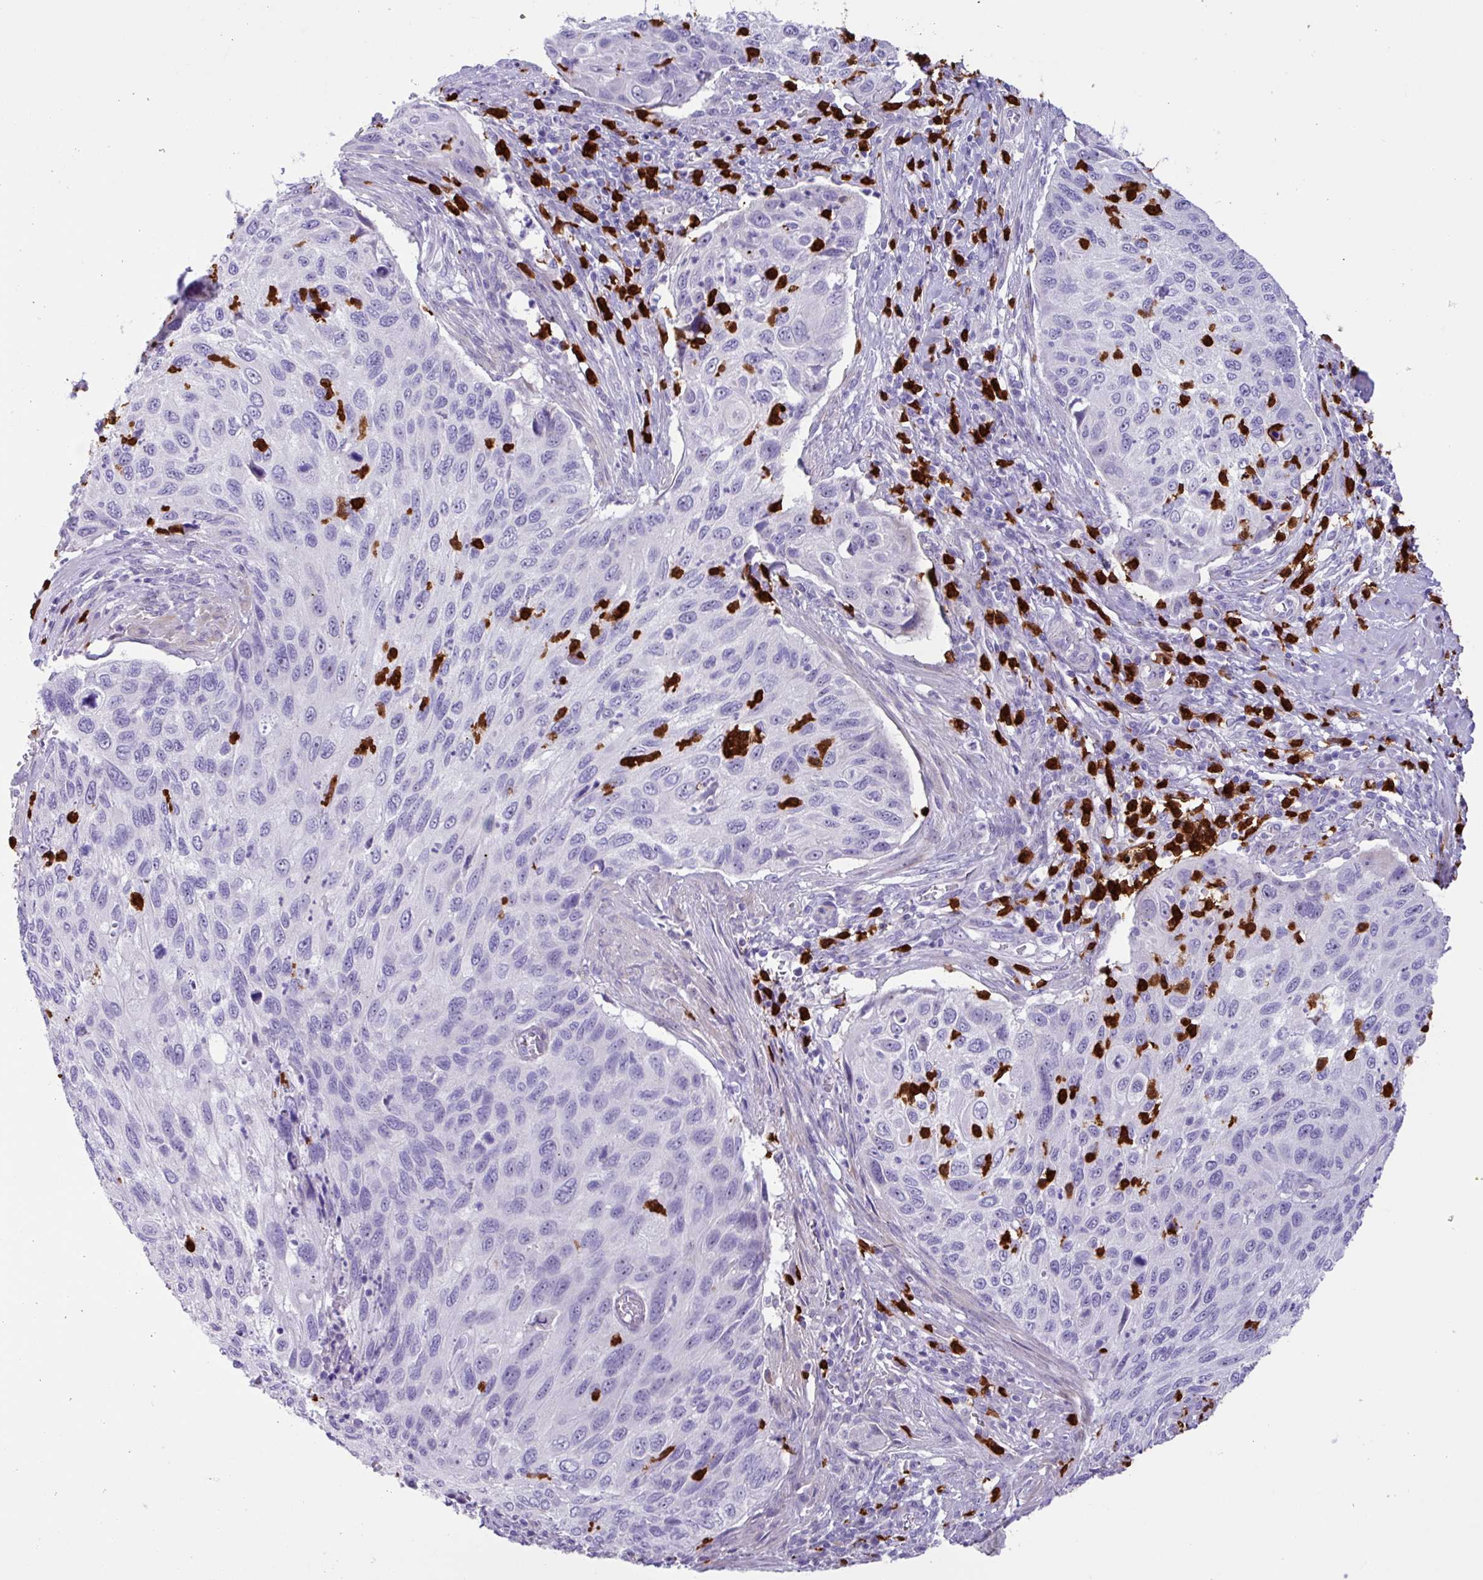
{"staining": {"intensity": "negative", "quantity": "none", "location": "none"}, "tissue": "cervical cancer", "cell_type": "Tumor cells", "image_type": "cancer", "snomed": [{"axis": "morphology", "description": "Squamous cell carcinoma, NOS"}, {"axis": "topography", "description": "Cervix"}], "caption": "Immunohistochemistry (IHC) histopathology image of neoplastic tissue: squamous cell carcinoma (cervical) stained with DAB (3,3'-diaminobenzidine) demonstrates no significant protein expression in tumor cells. The staining was performed using DAB (3,3'-diaminobenzidine) to visualize the protein expression in brown, while the nuclei were stained in blue with hematoxylin (Magnification: 20x).", "gene": "MRM2", "patient": {"sex": "female", "age": 70}}